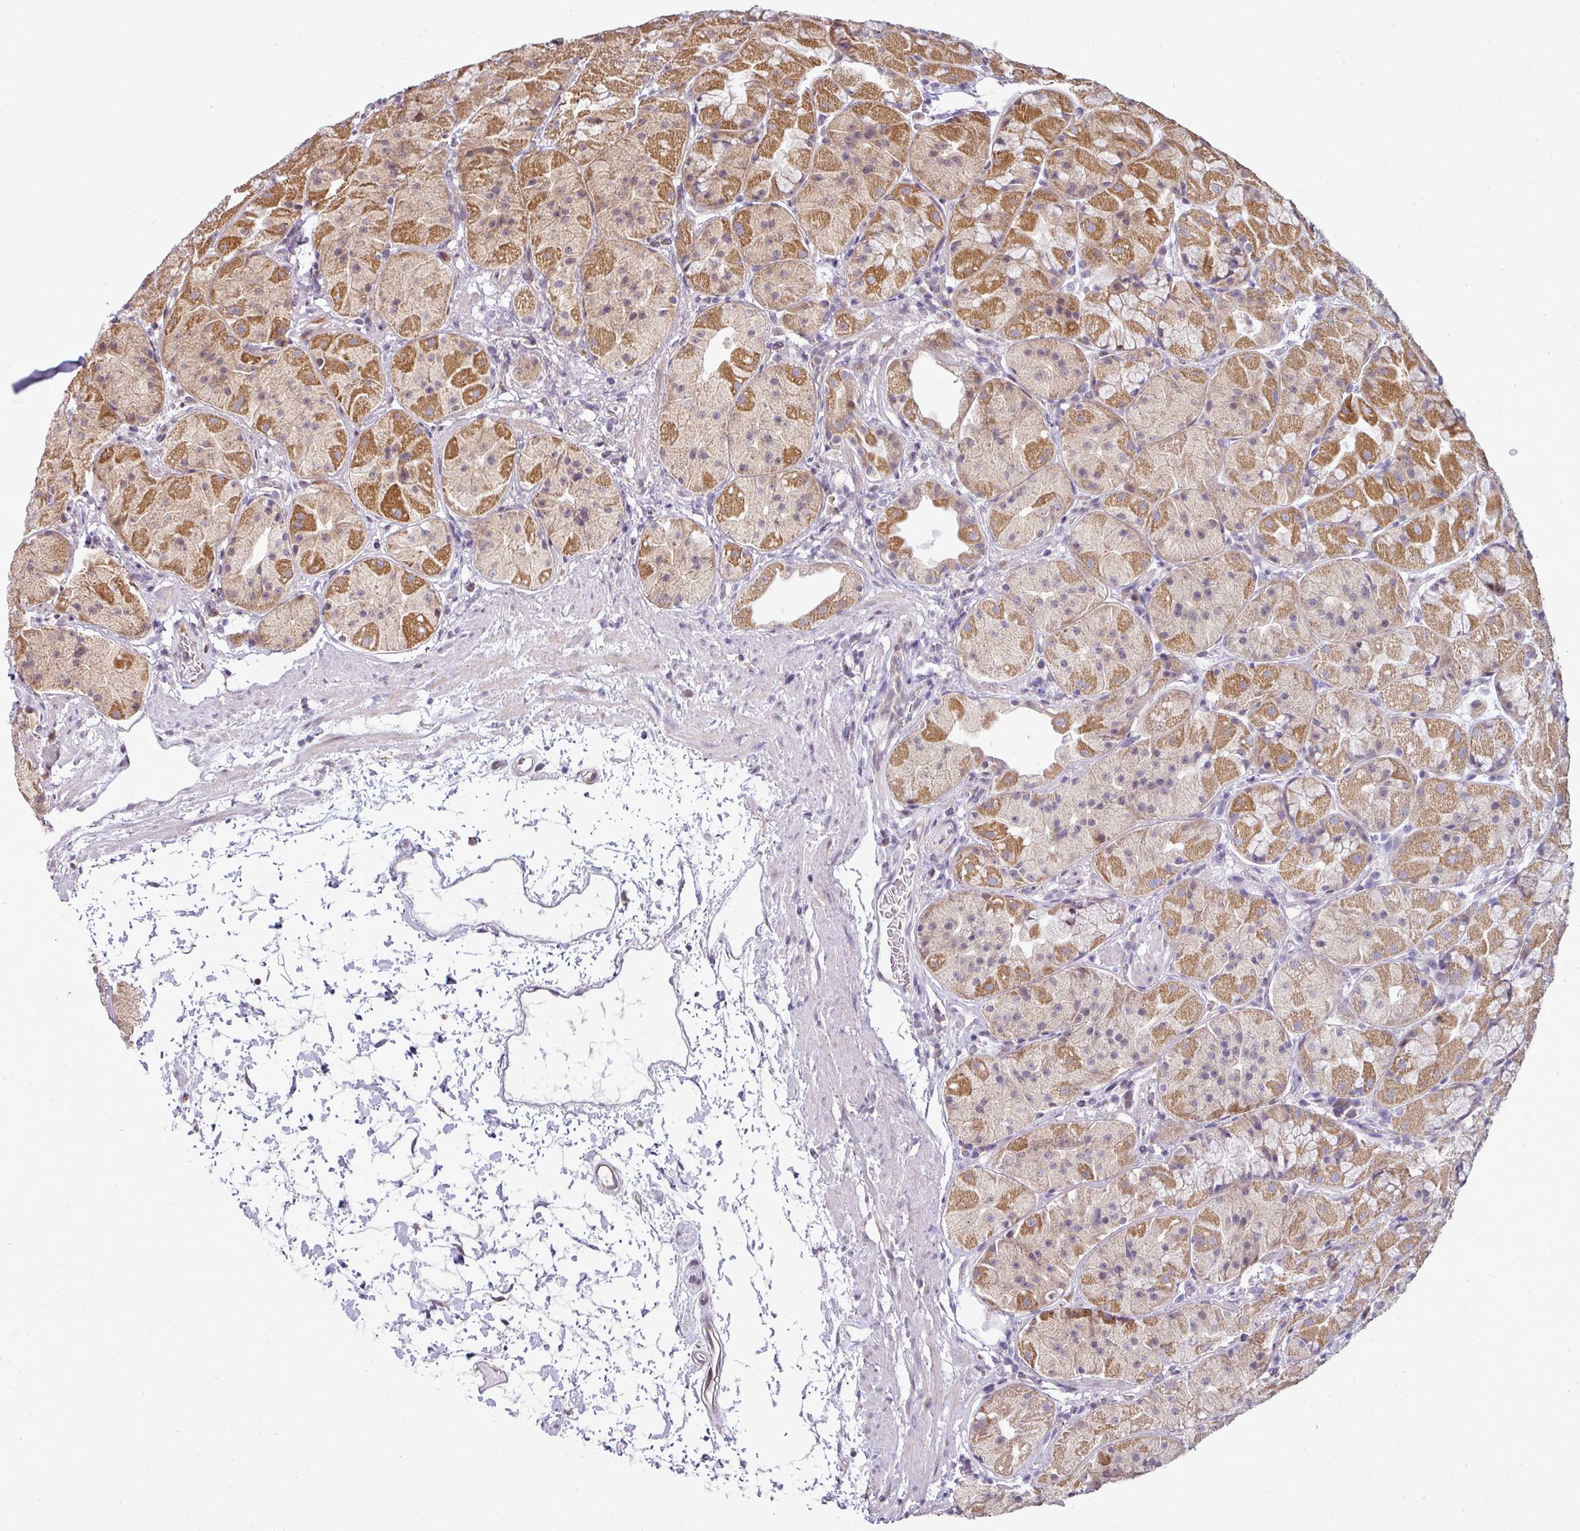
{"staining": {"intensity": "moderate", "quantity": "25%-75%", "location": "cytoplasmic/membranous,nuclear"}, "tissue": "stomach", "cell_type": "Glandular cells", "image_type": "normal", "snomed": [{"axis": "morphology", "description": "Normal tissue, NOS"}, {"axis": "topography", "description": "Stomach"}], "caption": "Immunohistochemistry (DAB) staining of normal stomach reveals moderate cytoplasmic/membranous,nuclear protein positivity in about 25%-75% of glandular cells.", "gene": "MAZ", "patient": {"sex": "male", "age": 57}}